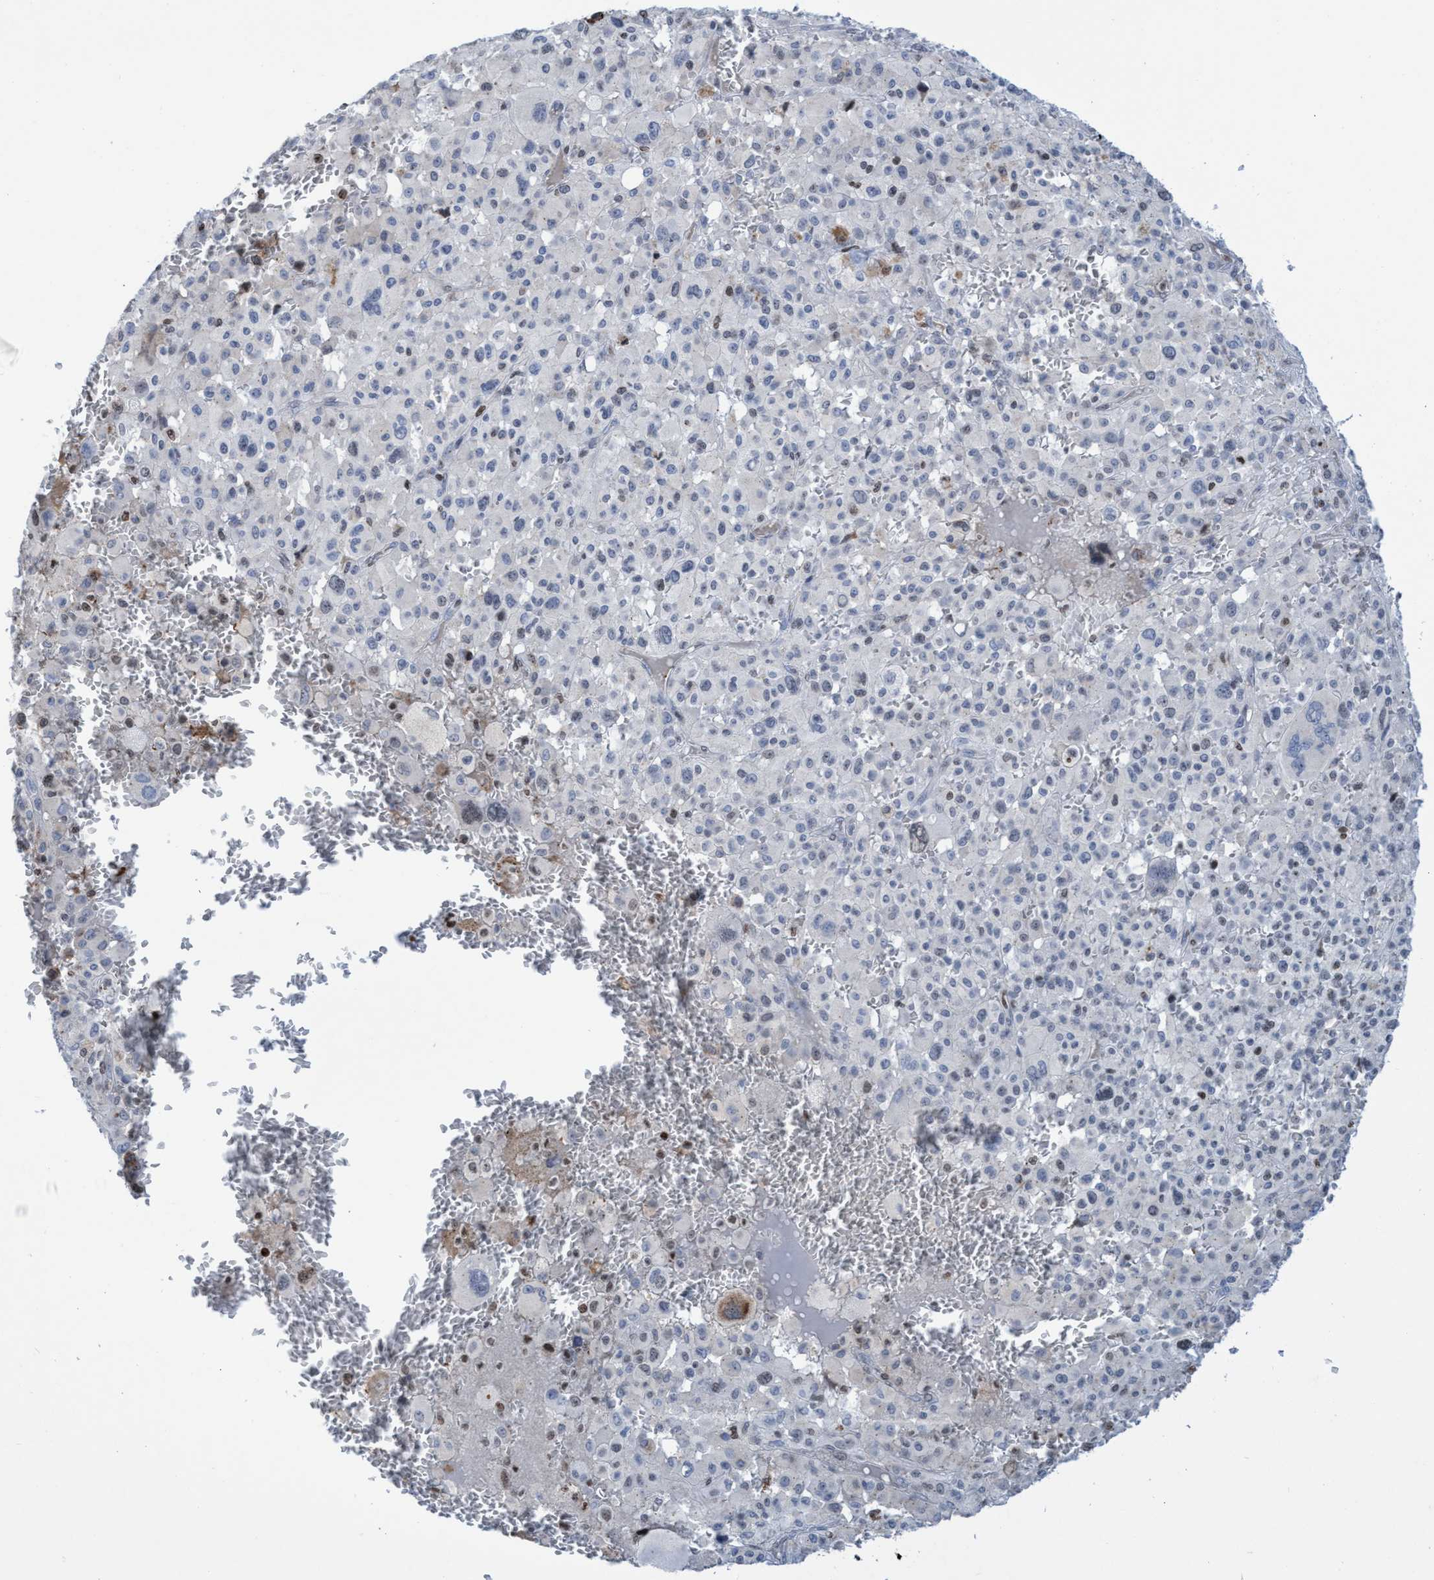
{"staining": {"intensity": "negative", "quantity": "none", "location": "none"}, "tissue": "melanoma", "cell_type": "Tumor cells", "image_type": "cancer", "snomed": [{"axis": "morphology", "description": "Malignant melanoma, Metastatic site"}, {"axis": "topography", "description": "Skin"}], "caption": "A high-resolution micrograph shows IHC staining of malignant melanoma (metastatic site), which shows no significant expression in tumor cells.", "gene": "CBX2", "patient": {"sex": "female", "age": 74}}